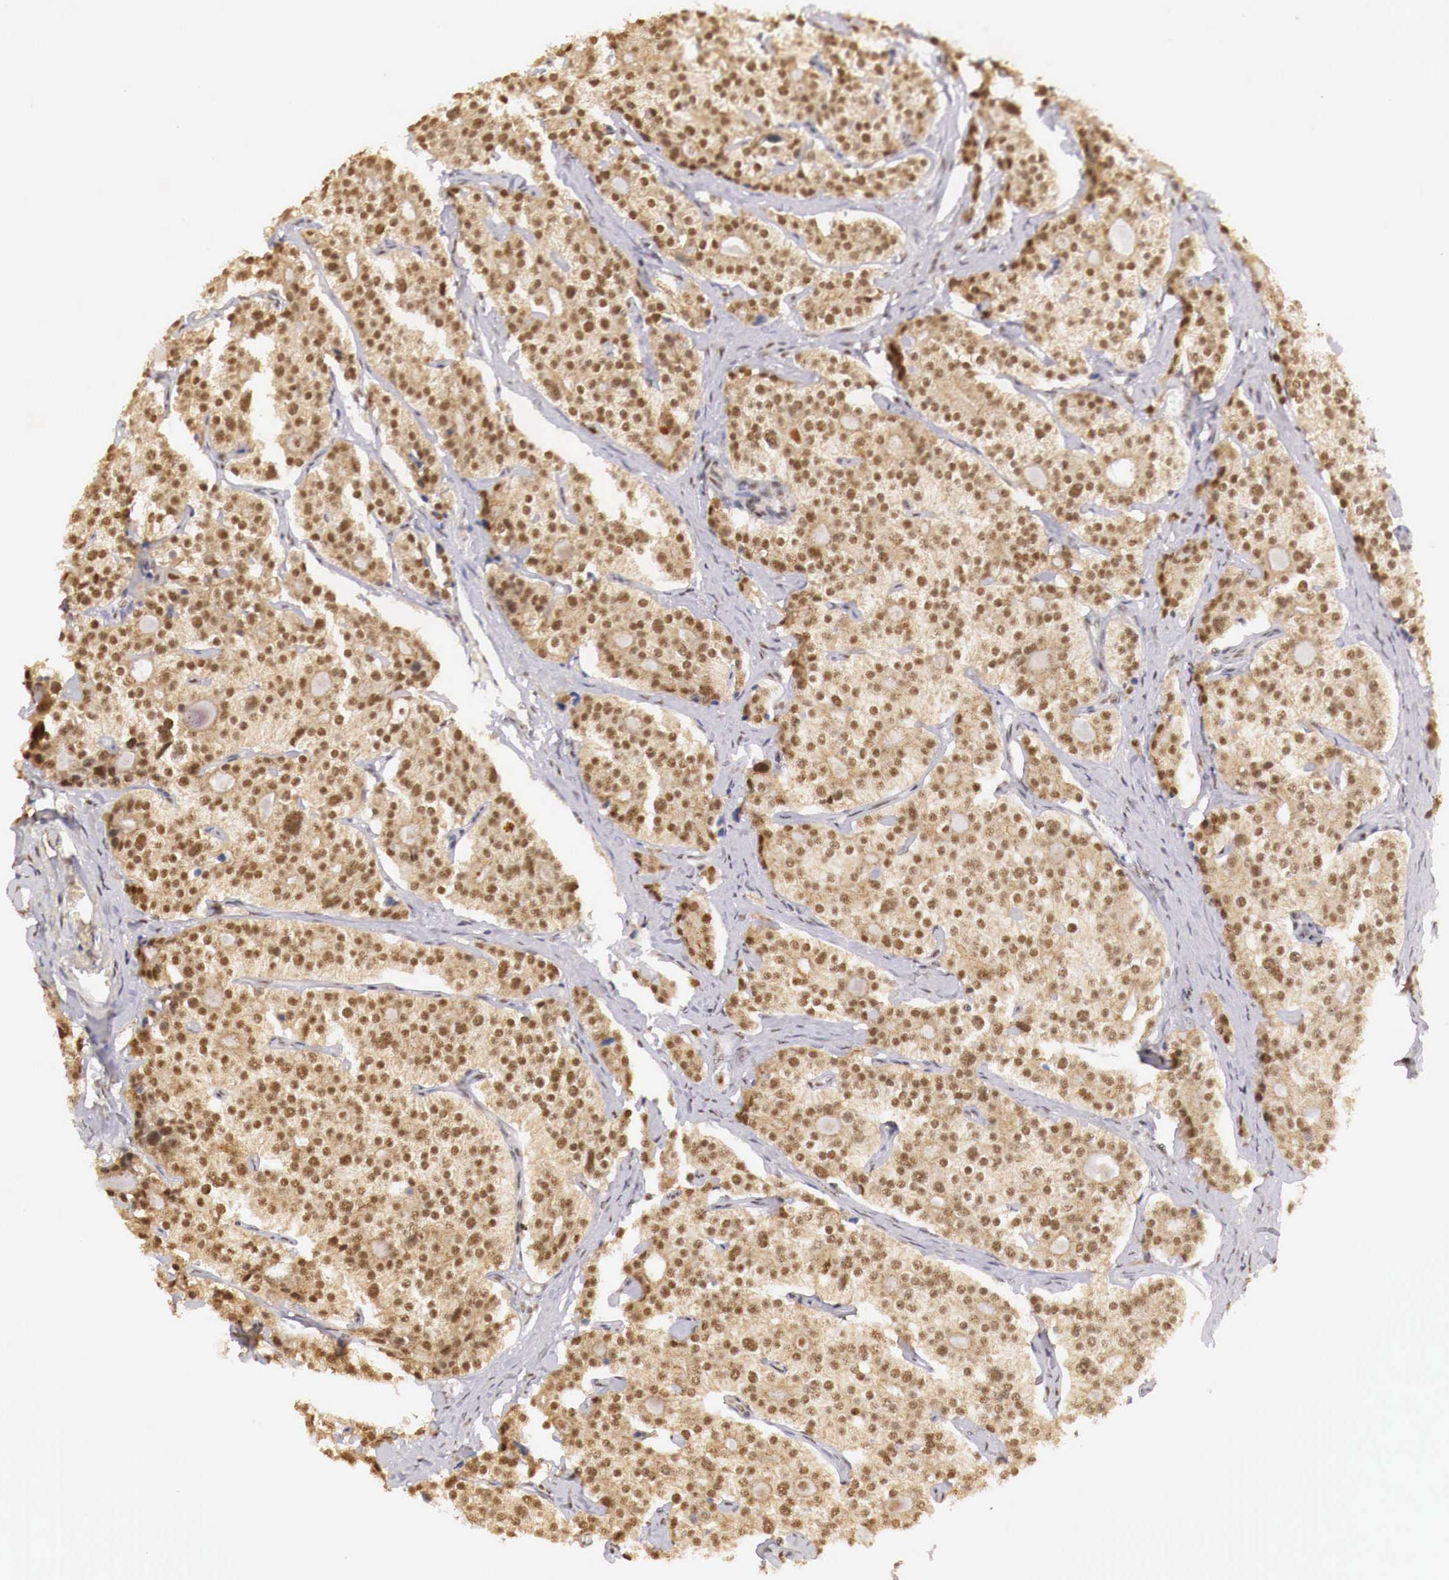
{"staining": {"intensity": "moderate", "quantity": ">75%", "location": "cytoplasmic/membranous,nuclear"}, "tissue": "carcinoid", "cell_type": "Tumor cells", "image_type": "cancer", "snomed": [{"axis": "morphology", "description": "Carcinoid, malignant, NOS"}, {"axis": "topography", "description": "Small intestine"}], "caption": "A photomicrograph of carcinoid stained for a protein displays moderate cytoplasmic/membranous and nuclear brown staining in tumor cells. (IHC, brightfield microscopy, high magnification).", "gene": "GPKOW", "patient": {"sex": "male", "age": 63}}